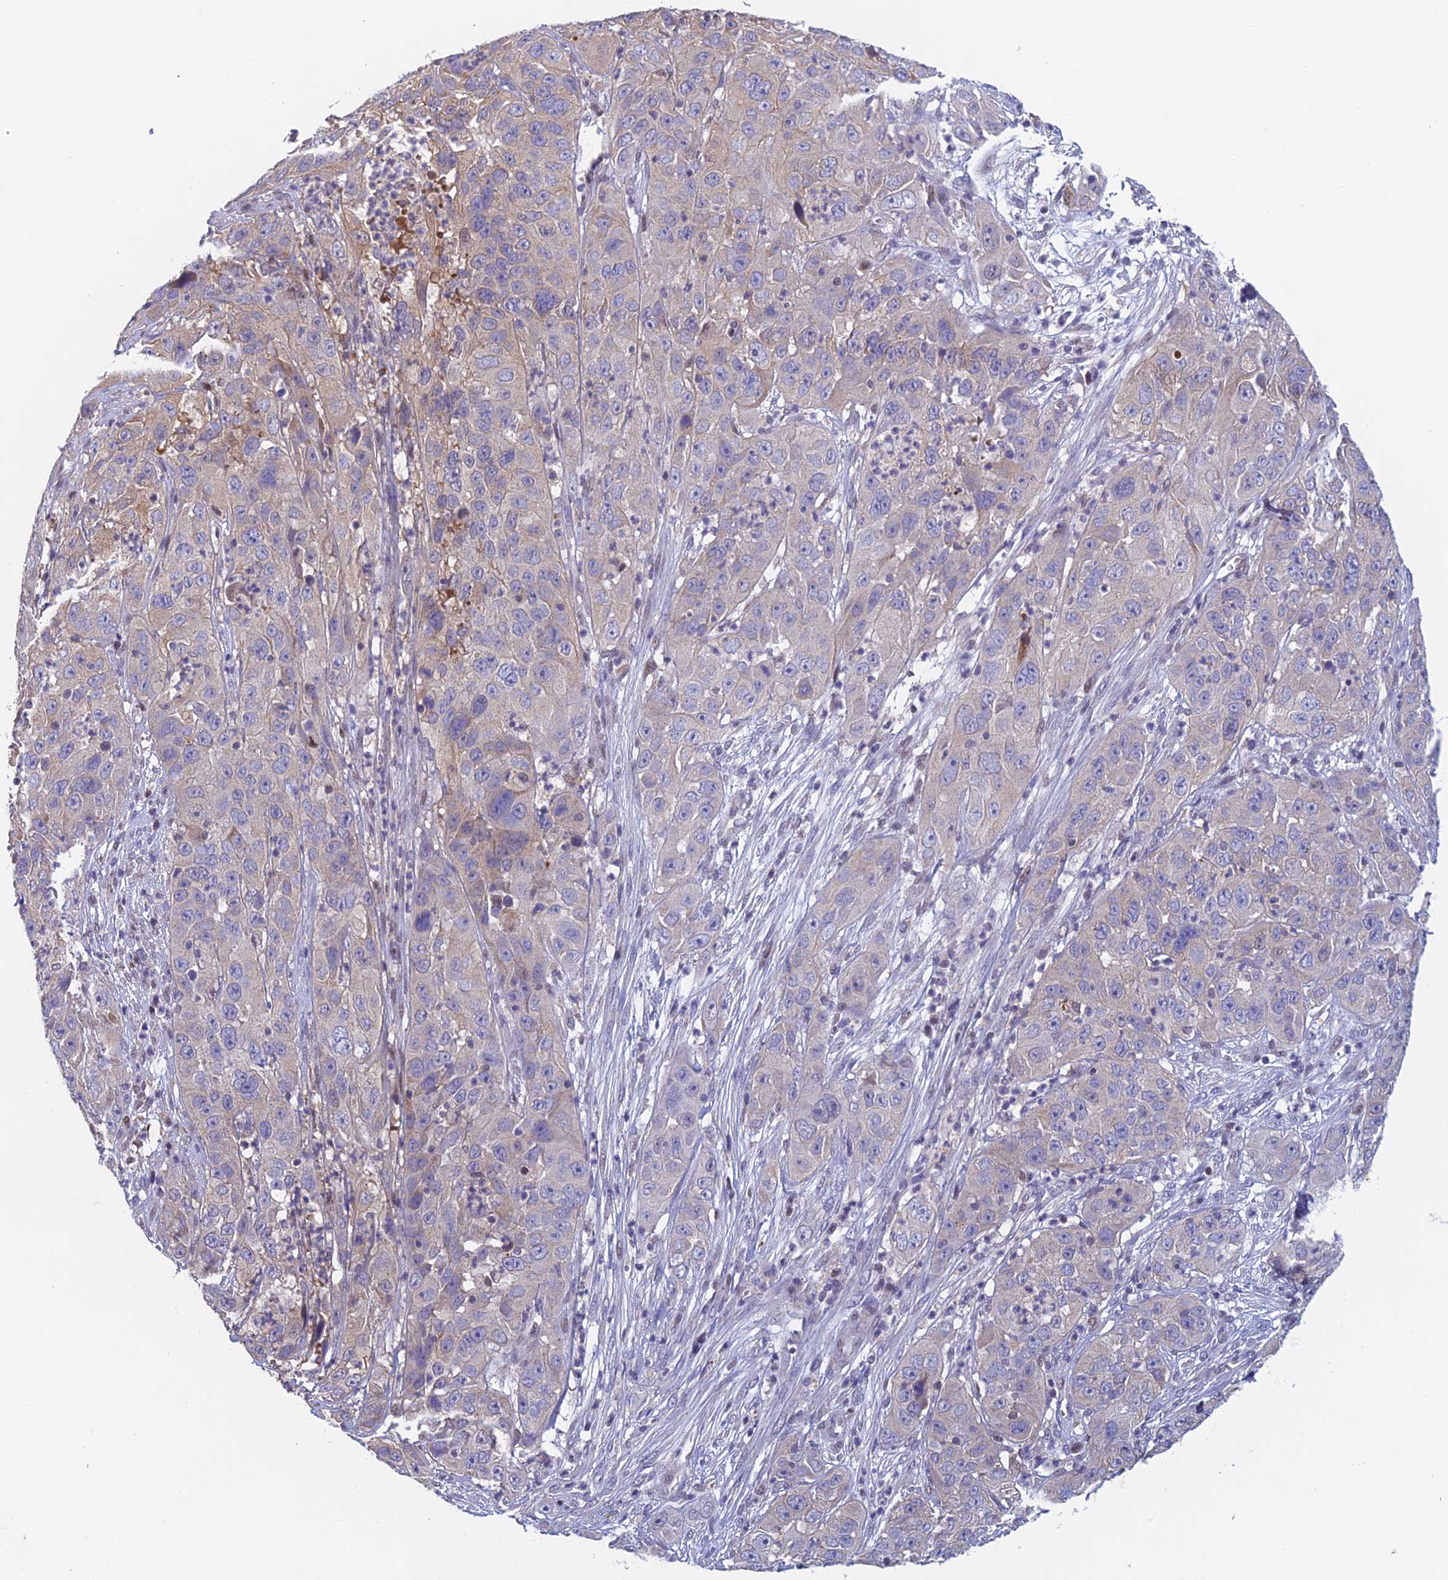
{"staining": {"intensity": "negative", "quantity": "none", "location": "none"}, "tissue": "cervical cancer", "cell_type": "Tumor cells", "image_type": "cancer", "snomed": [{"axis": "morphology", "description": "Squamous cell carcinoma, NOS"}, {"axis": "topography", "description": "Cervix"}], "caption": "The image reveals no significant positivity in tumor cells of cervical cancer (squamous cell carcinoma). (Brightfield microscopy of DAB immunohistochemistry (IHC) at high magnification).", "gene": "MRPL17", "patient": {"sex": "female", "age": 32}}